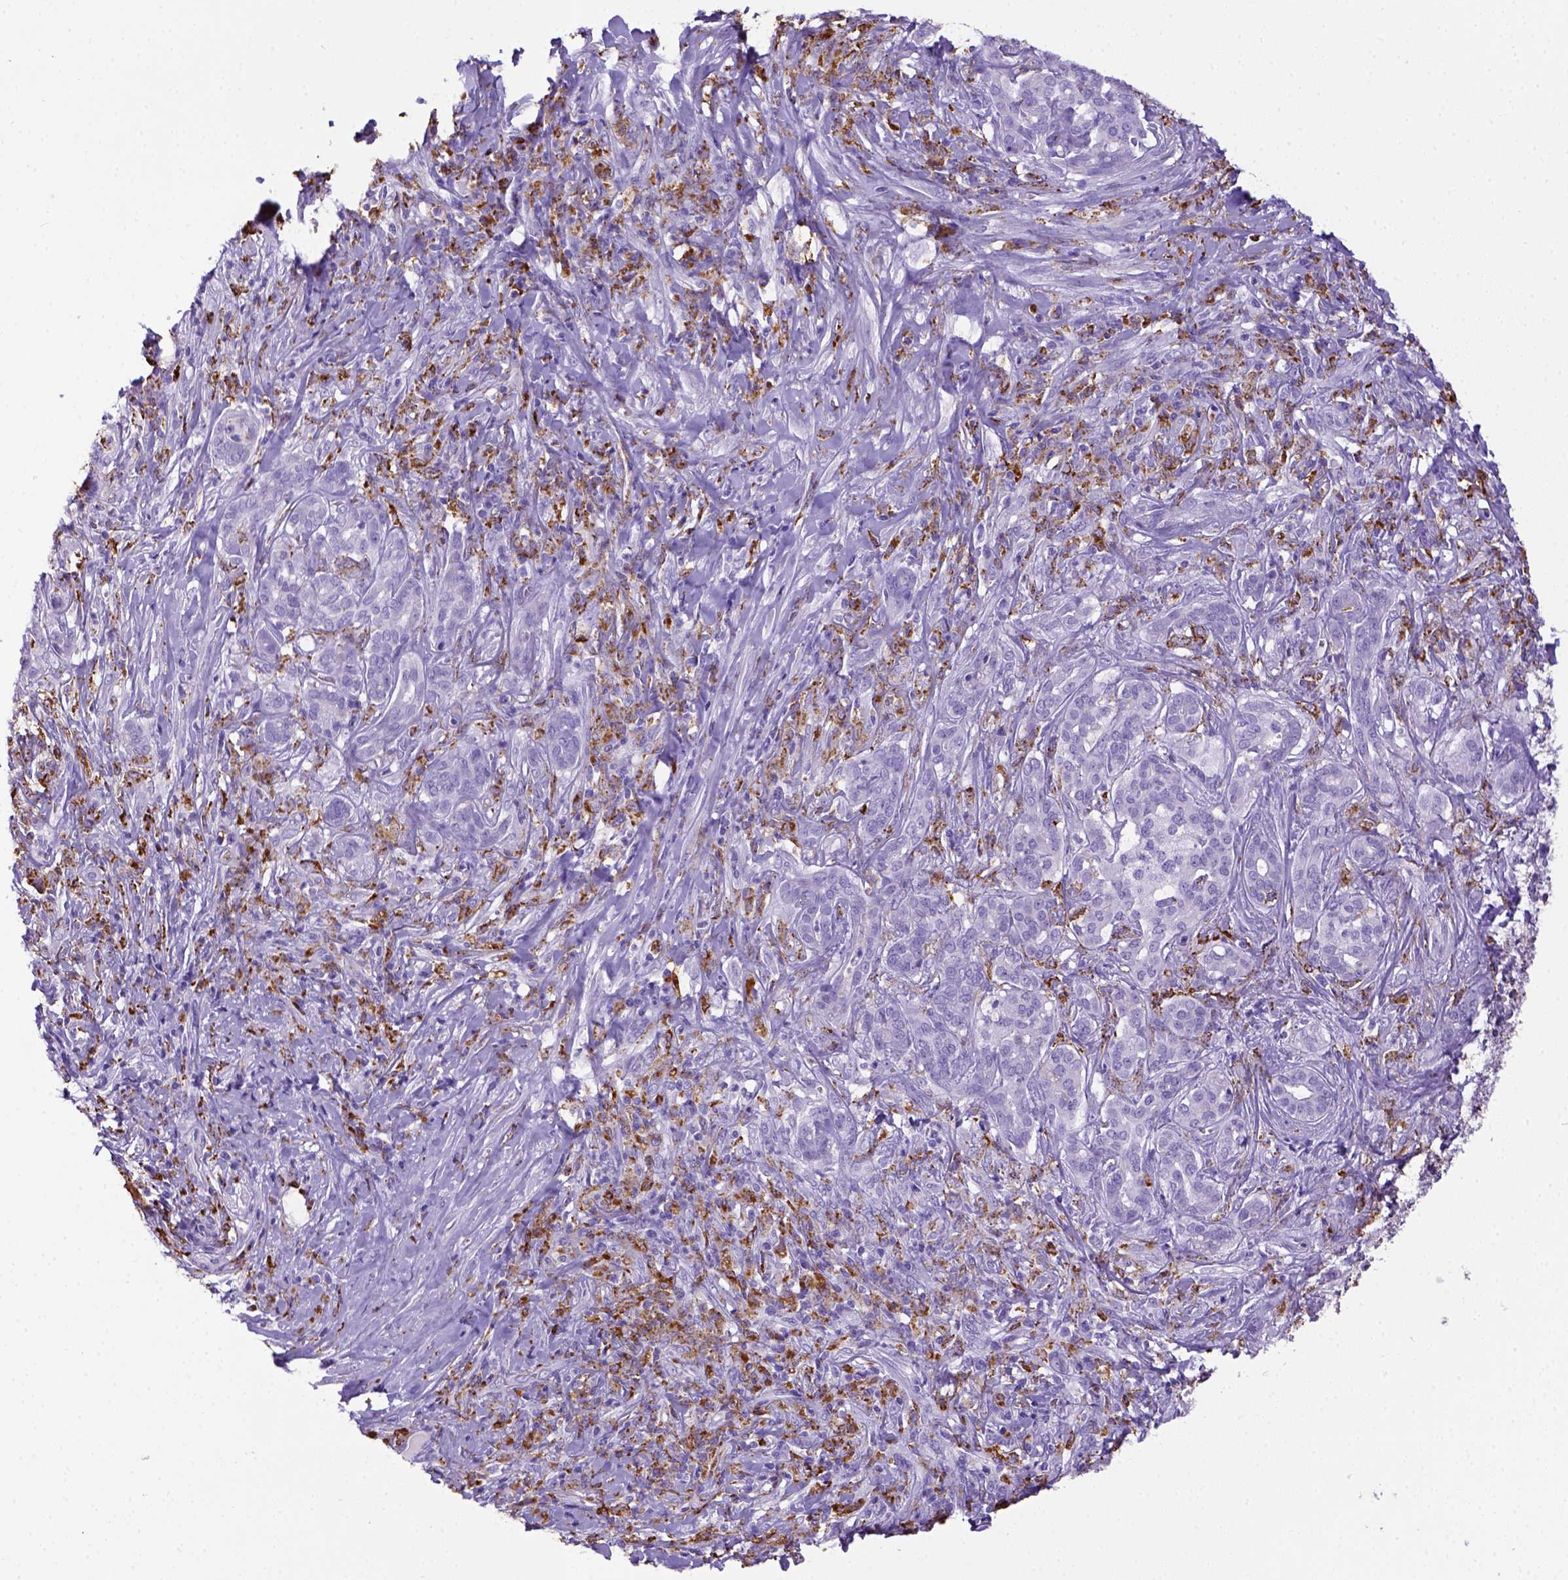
{"staining": {"intensity": "negative", "quantity": "none", "location": "none"}, "tissue": "pancreatic cancer", "cell_type": "Tumor cells", "image_type": "cancer", "snomed": [{"axis": "morphology", "description": "Normal tissue, NOS"}, {"axis": "morphology", "description": "Inflammation, NOS"}, {"axis": "morphology", "description": "Adenocarcinoma, NOS"}, {"axis": "topography", "description": "Pancreas"}], "caption": "Human adenocarcinoma (pancreatic) stained for a protein using immunohistochemistry (IHC) shows no staining in tumor cells.", "gene": "CD68", "patient": {"sex": "male", "age": 57}}